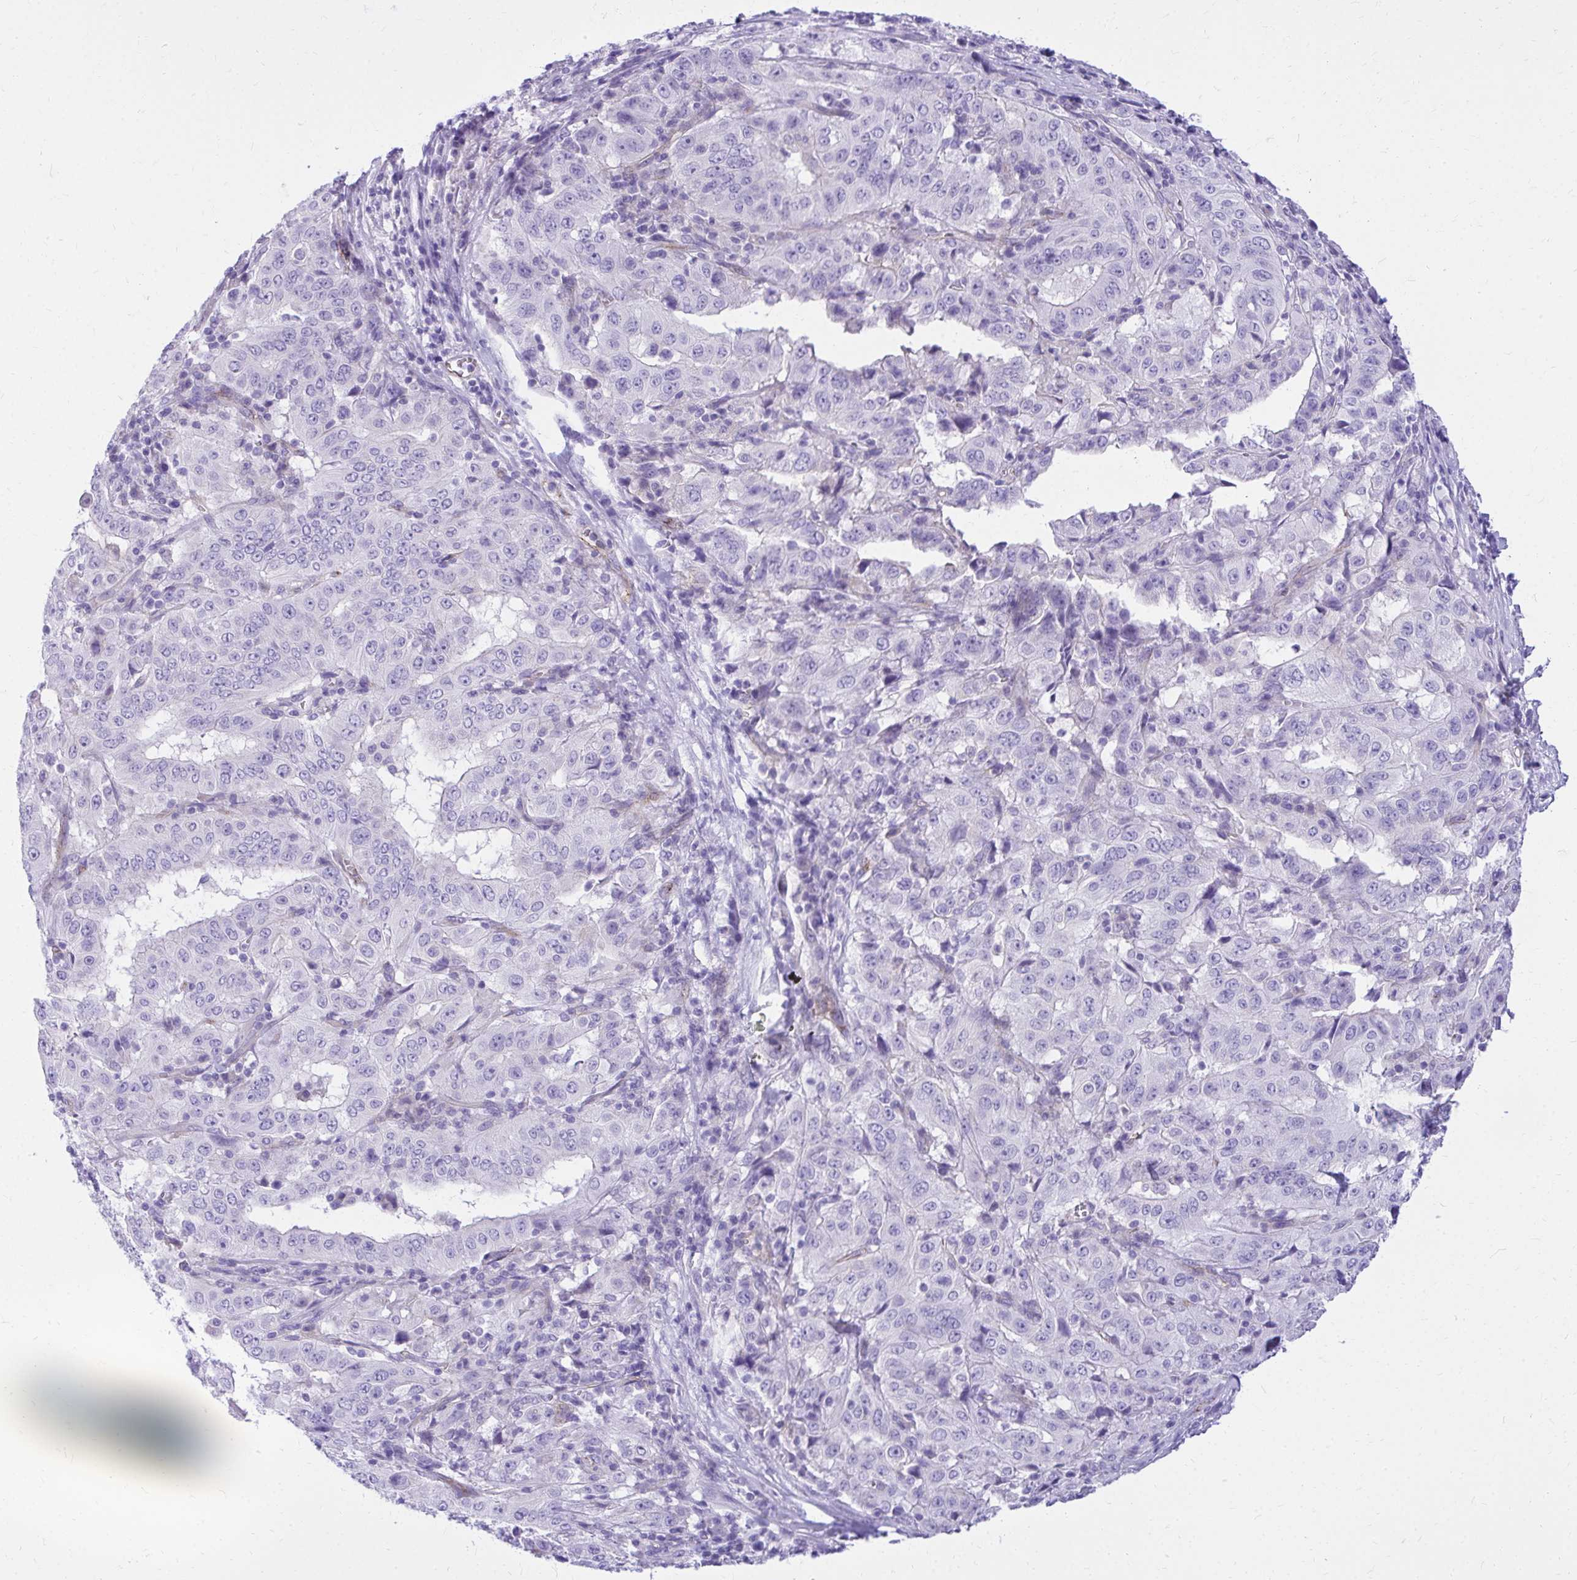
{"staining": {"intensity": "negative", "quantity": "none", "location": "none"}, "tissue": "pancreatic cancer", "cell_type": "Tumor cells", "image_type": "cancer", "snomed": [{"axis": "morphology", "description": "Adenocarcinoma, NOS"}, {"axis": "topography", "description": "Pancreas"}], "caption": "IHC of human pancreatic adenocarcinoma exhibits no positivity in tumor cells.", "gene": "PELI3", "patient": {"sex": "male", "age": 63}}